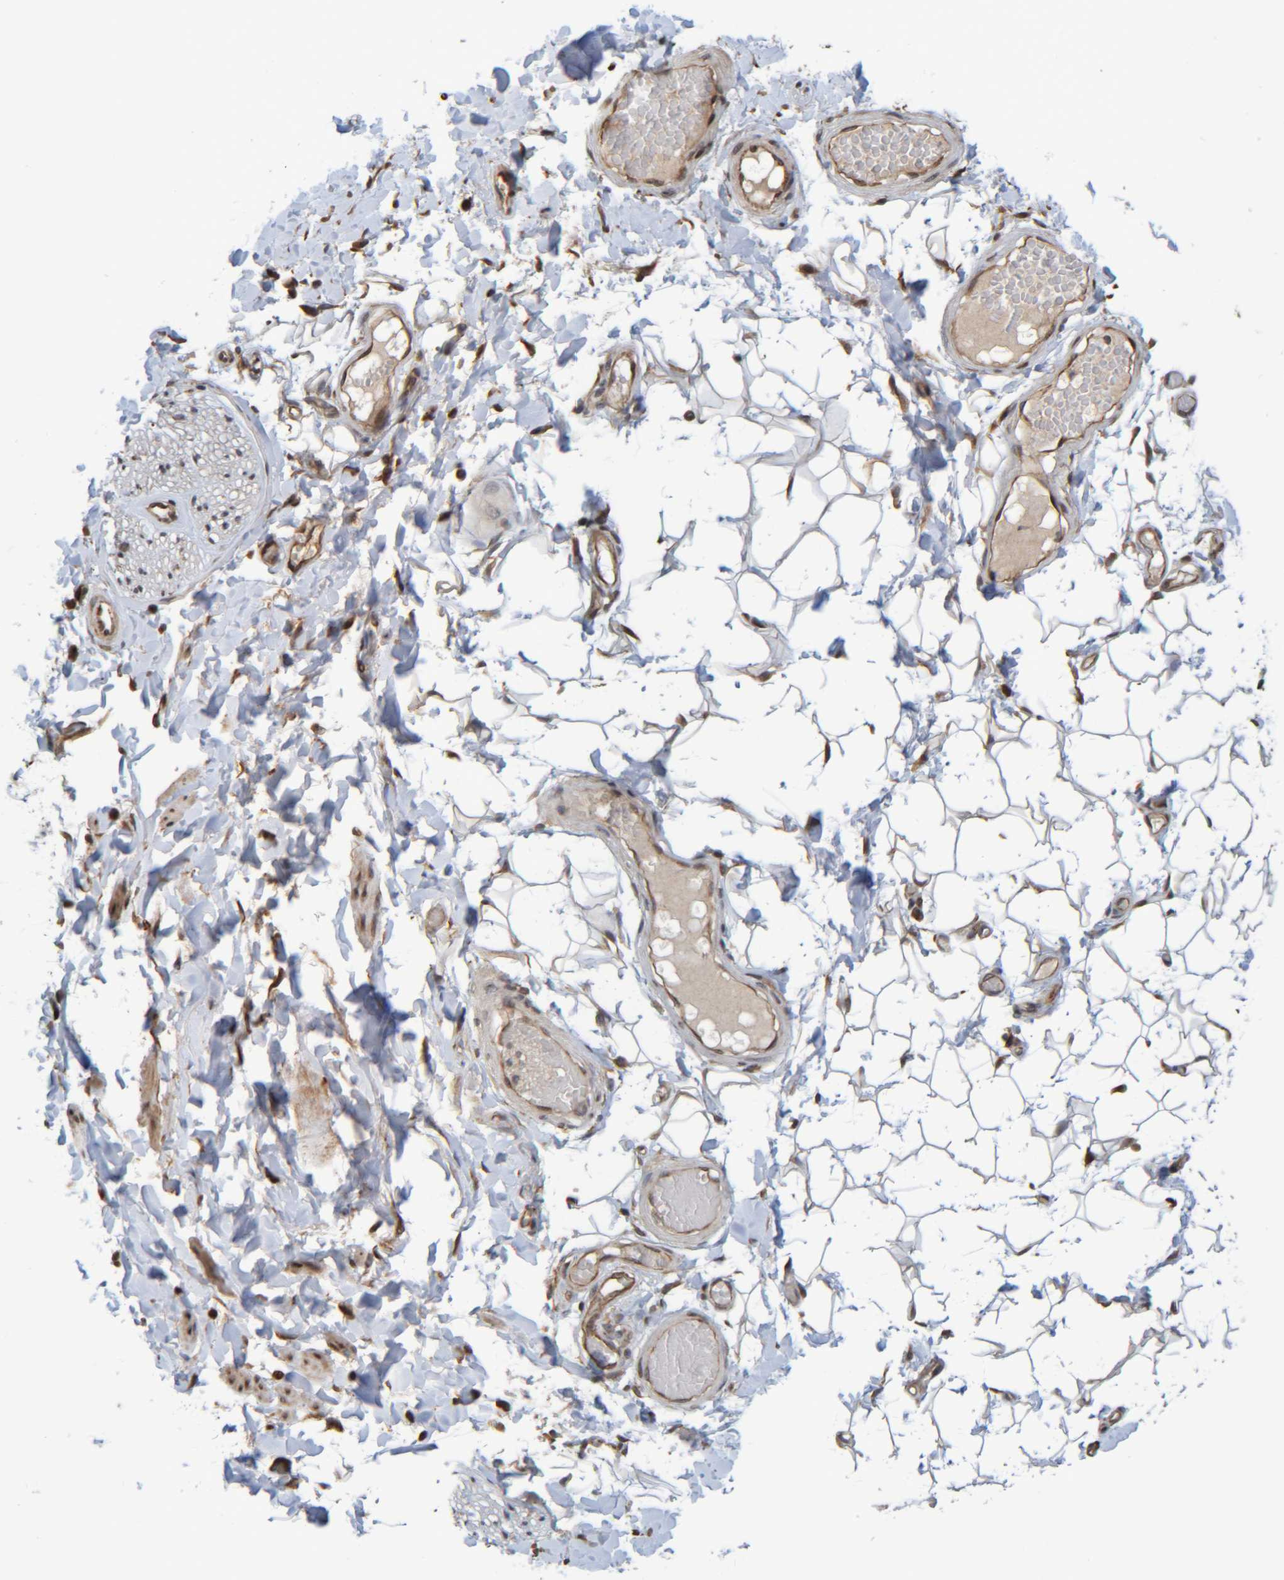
{"staining": {"intensity": "moderate", "quantity": "<25%", "location": "cytoplasmic/membranous"}, "tissue": "adipose tissue", "cell_type": "Adipocytes", "image_type": "normal", "snomed": [{"axis": "morphology", "description": "Normal tissue, NOS"}, {"axis": "topography", "description": "Adipose tissue"}, {"axis": "topography", "description": "Vascular tissue"}, {"axis": "topography", "description": "Peripheral nerve tissue"}], "caption": "Adipocytes exhibit low levels of moderate cytoplasmic/membranous positivity in about <25% of cells in benign human adipose tissue.", "gene": "CCDC57", "patient": {"sex": "male", "age": 25}}